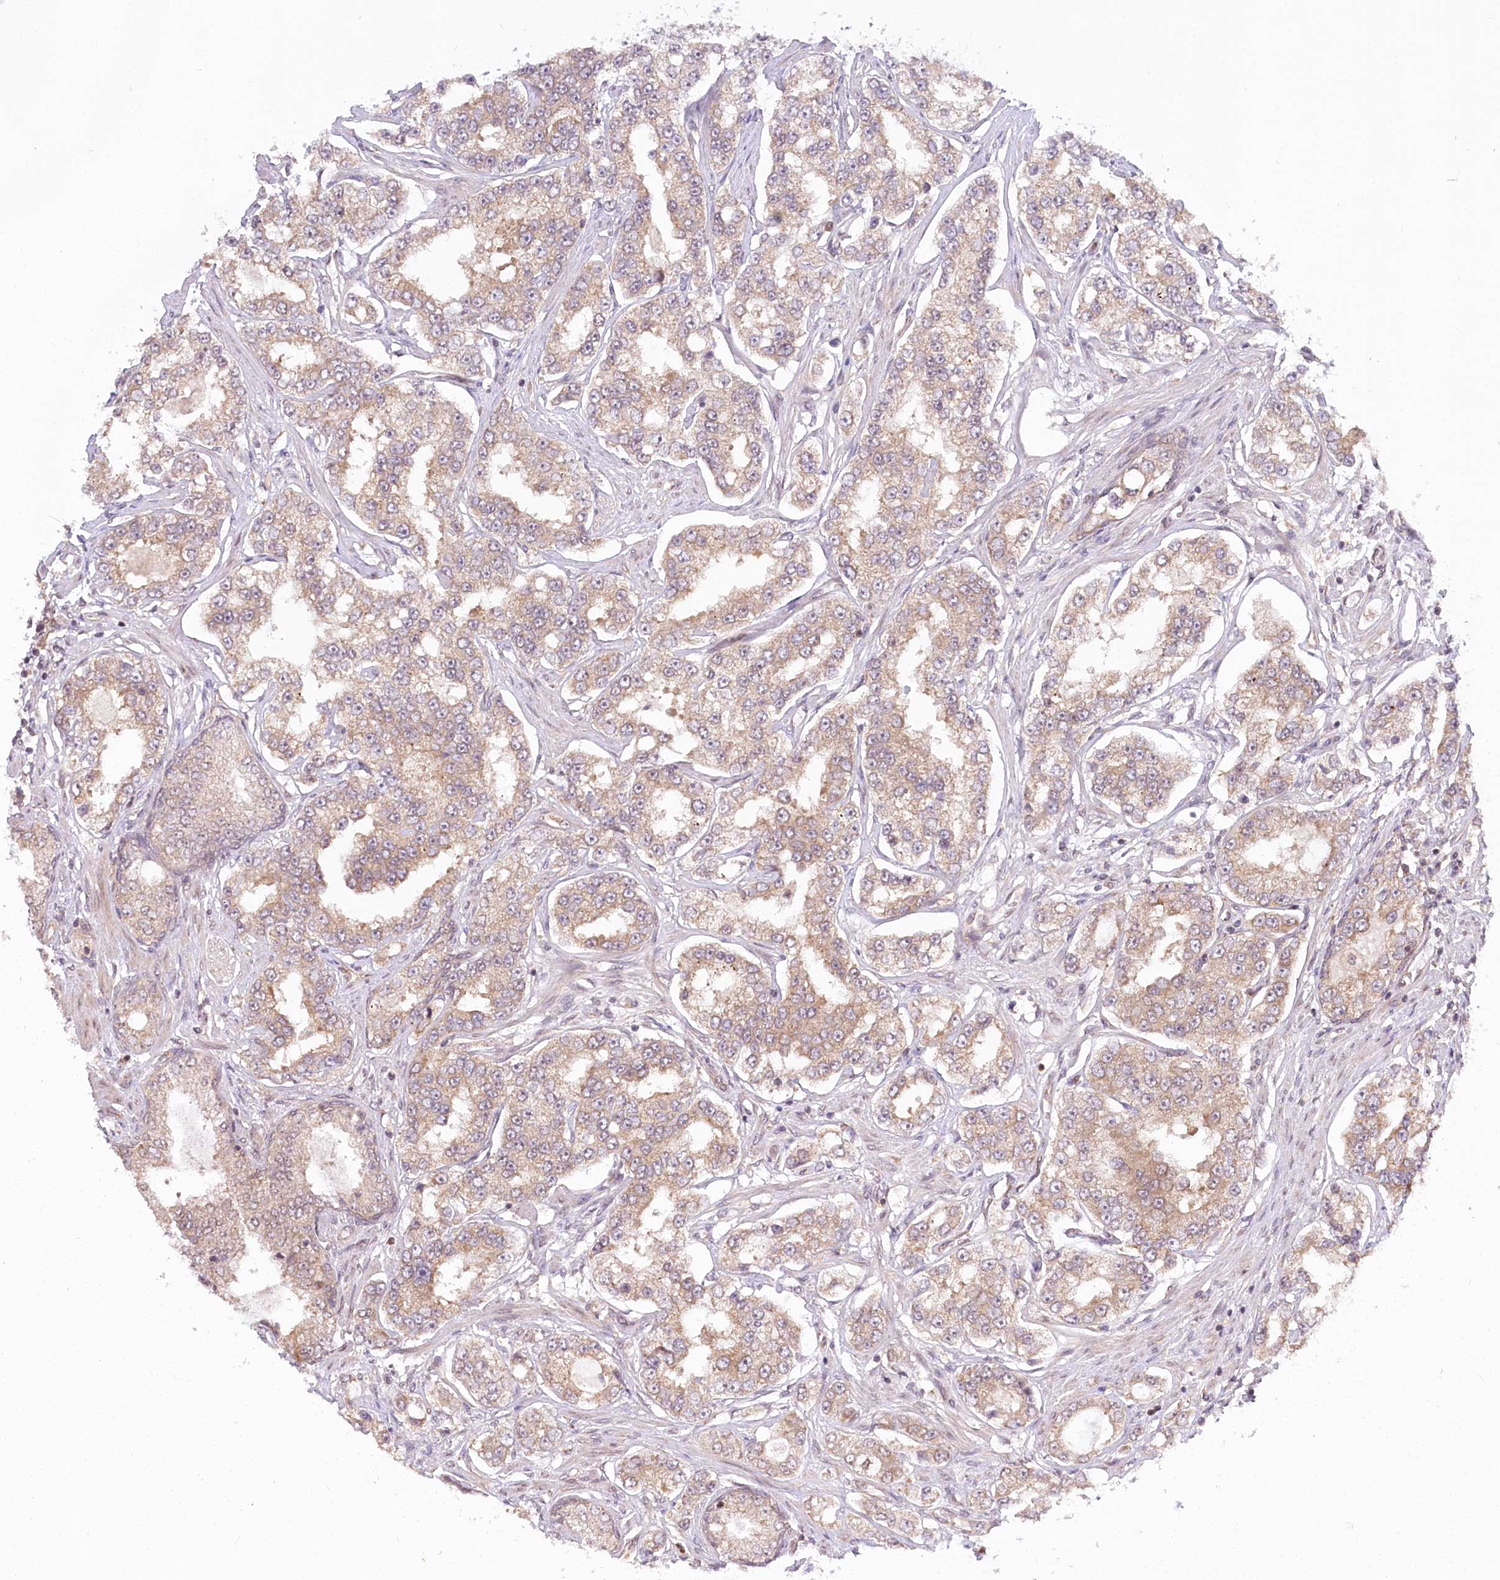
{"staining": {"intensity": "moderate", "quantity": "25%-75%", "location": "cytoplasmic/membranous"}, "tissue": "prostate cancer", "cell_type": "Tumor cells", "image_type": "cancer", "snomed": [{"axis": "morphology", "description": "Normal tissue, NOS"}, {"axis": "morphology", "description": "Adenocarcinoma, High grade"}, {"axis": "topography", "description": "Prostate"}], "caption": "A brown stain shows moderate cytoplasmic/membranous positivity of a protein in human adenocarcinoma (high-grade) (prostate) tumor cells.", "gene": "CEP70", "patient": {"sex": "male", "age": 83}}